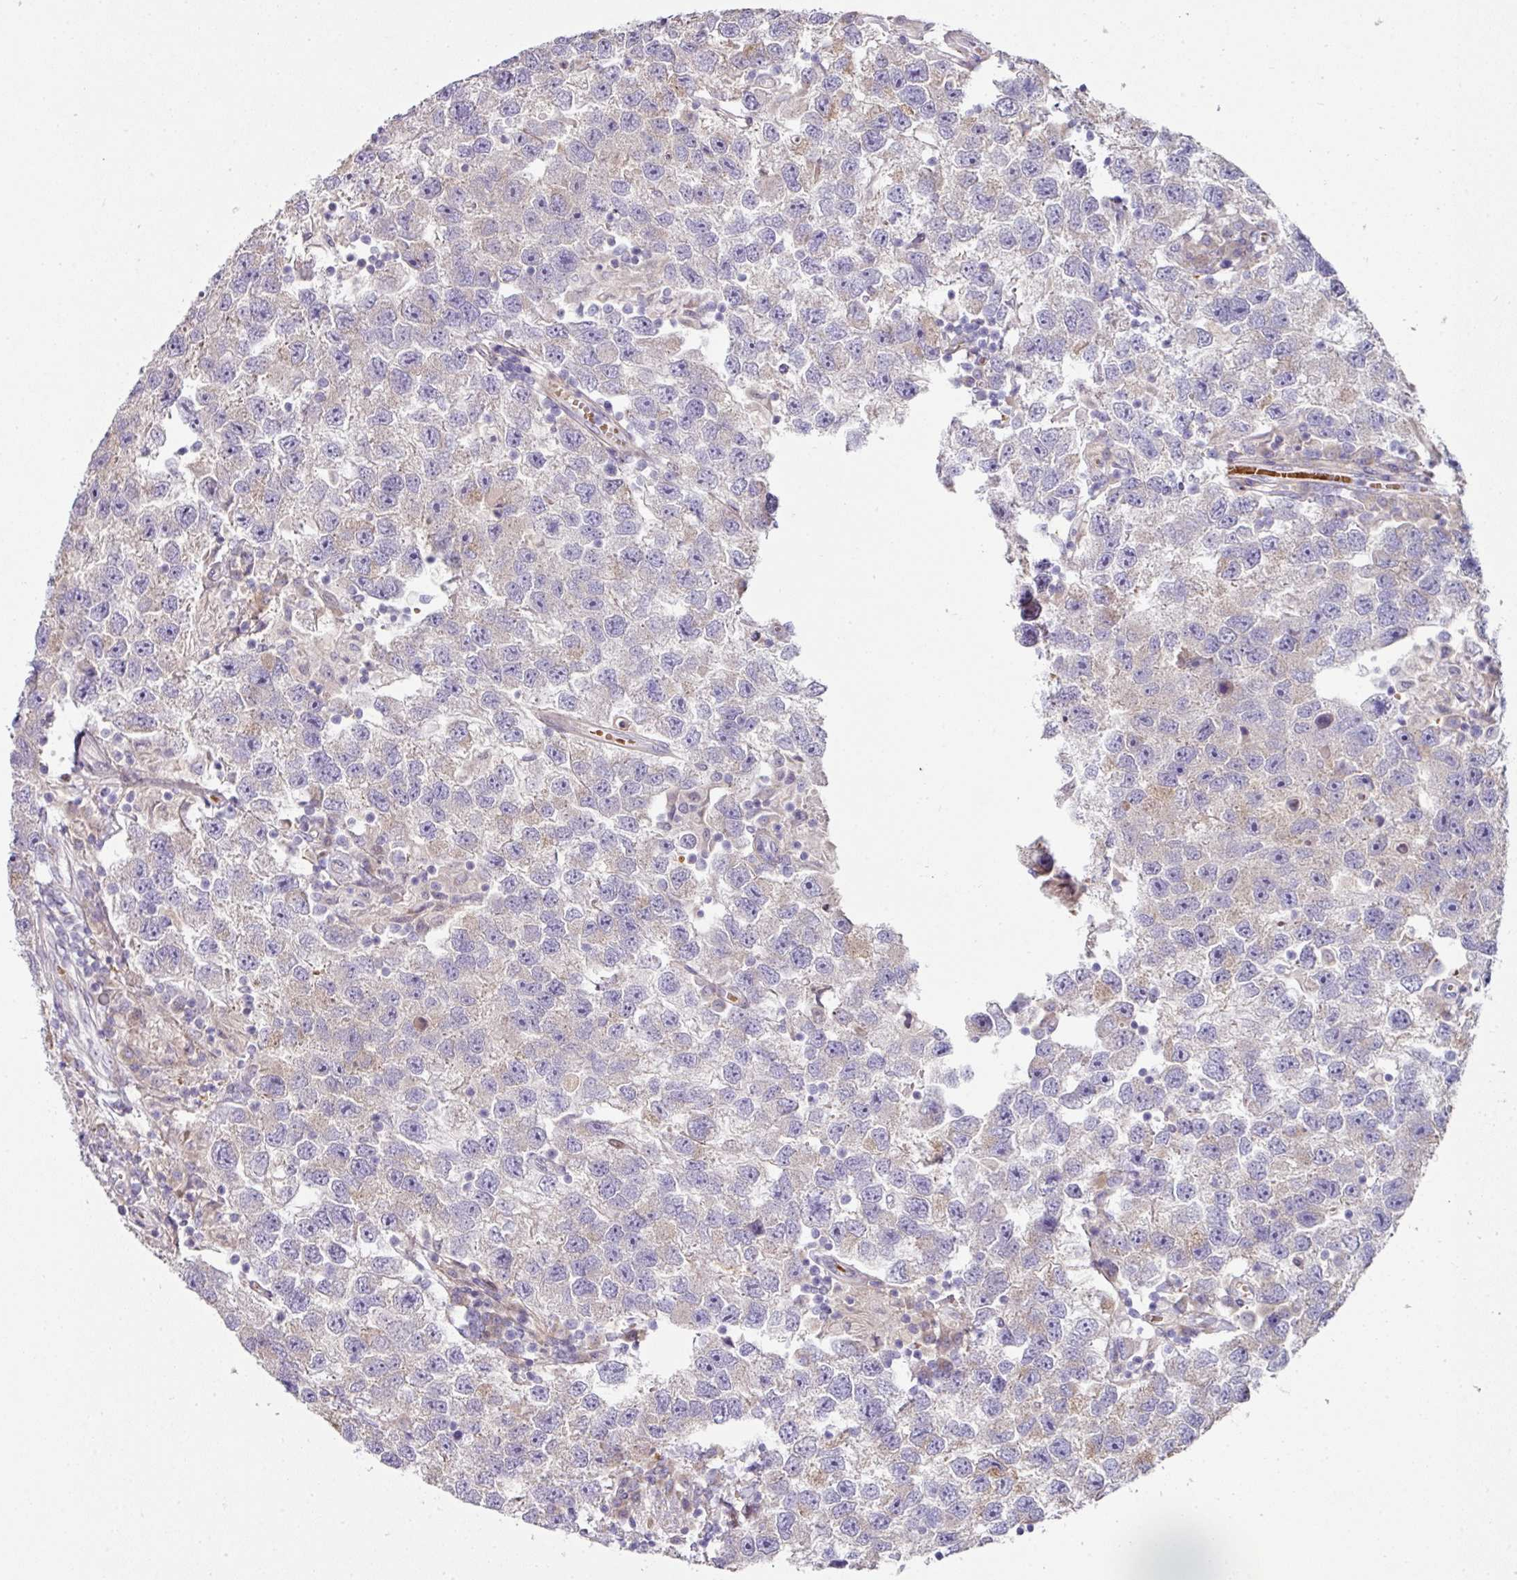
{"staining": {"intensity": "weak", "quantity": "<25%", "location": "cytoplasmic/membranous"}, "tissue": "testis cancer", "cell_type": "Tumor cells", "image_type": "cancer", "snomed": [{"axis": "morphology", "description": "Seminoma, NOS"}, {"axis": "topography", "description": "Testis"}], "caption": "DAB (3,3'-diaminobenzidine) immunohistochemical staining of testis cancer (seminoma) exhibits no significant positivity in tumor cells.", "gene": "ANKRD18A", "patient": {"sex": "male", "age": 26}}